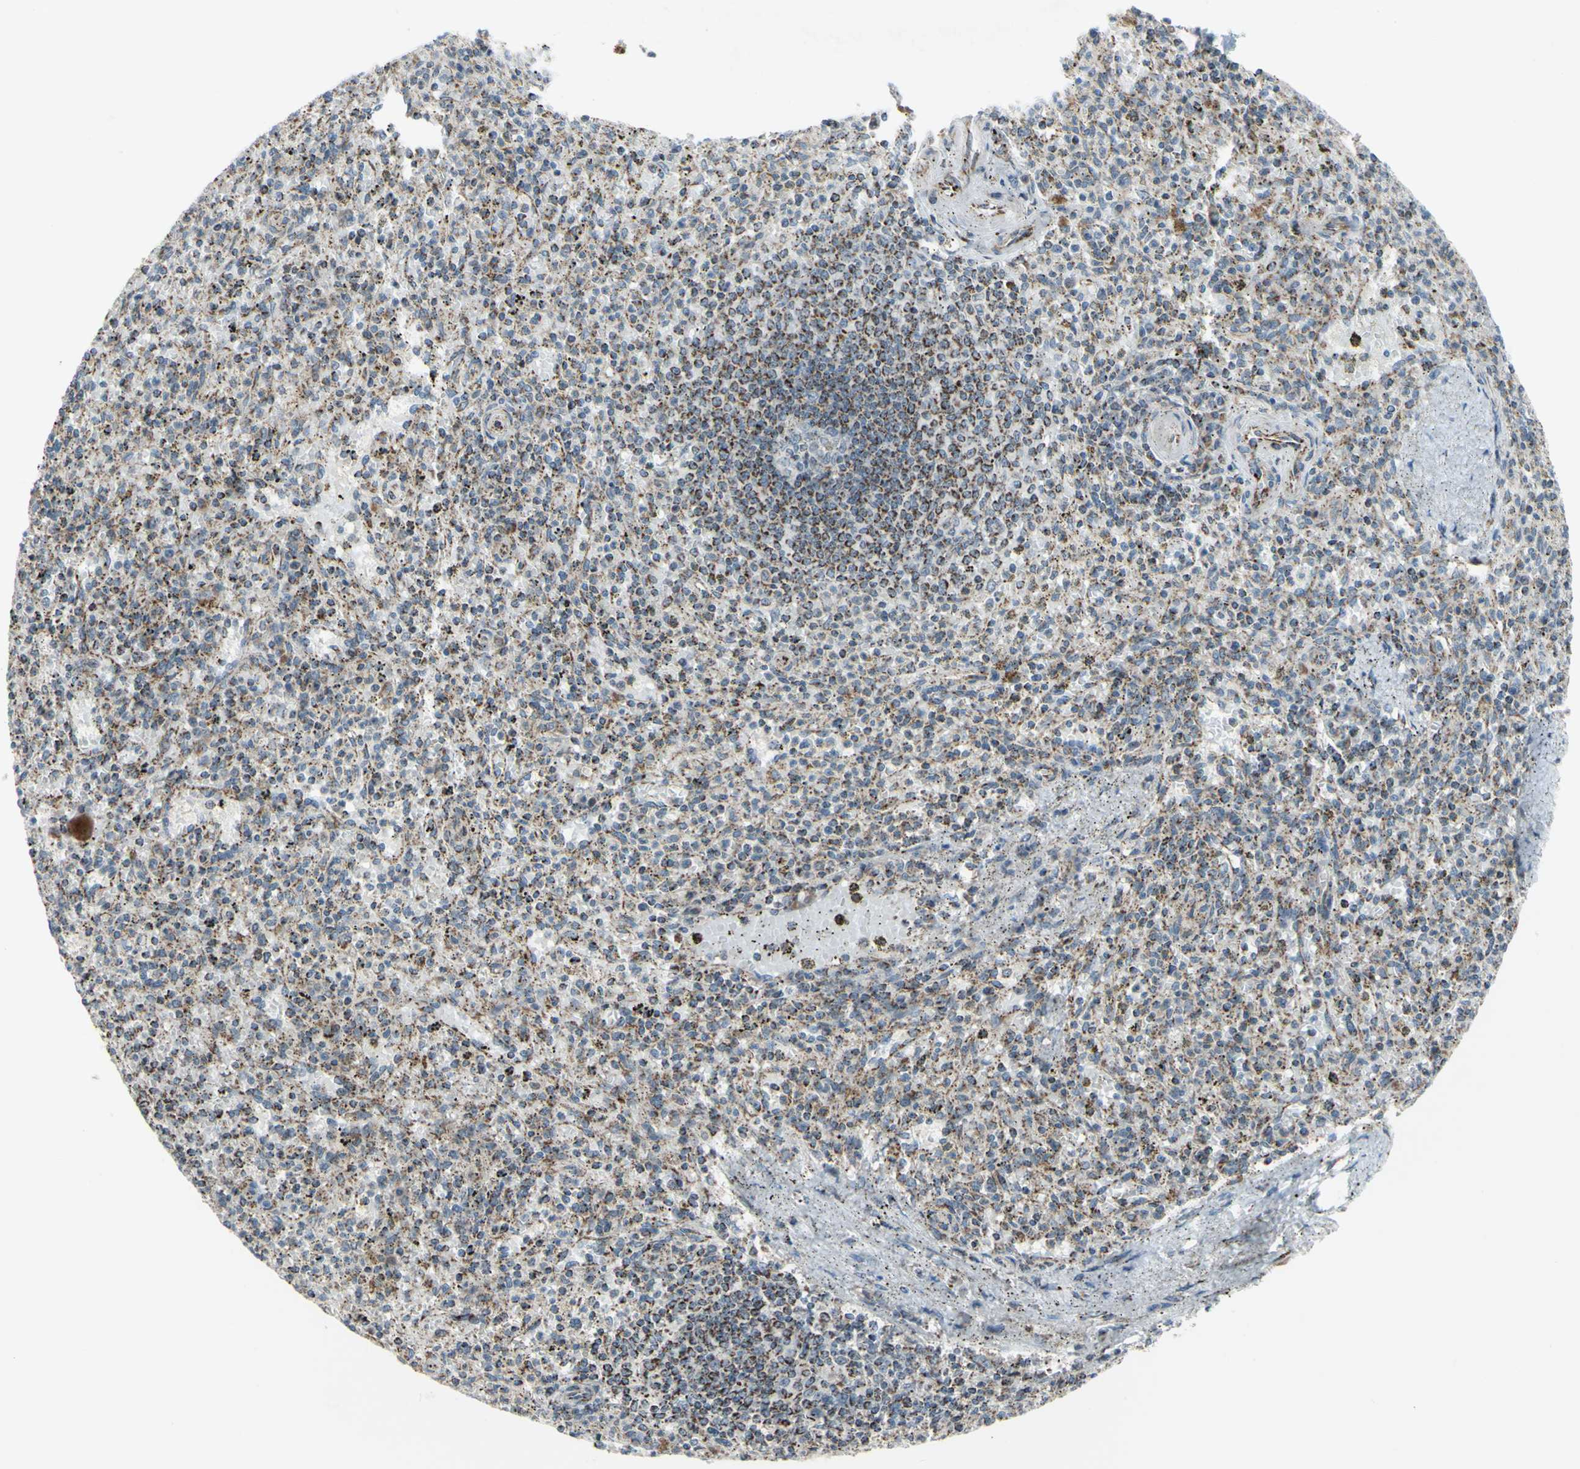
{"staining": {"intensity": "moderate", "quantity": "<25%", "location": "cytoplasmic/membranous"}, "tissue": "spleen", "cell_type": "Cells in red pulp", "image_type": "normal", "snomed": [{"axis": "morphology", "description": "Normal tissue, NOS"}, {"axis": "topography", "description": "Spleen"}], "caption": "The histopathology image reveals staining of normal spleen, revealing moderate cytoplasmic/membranous protein positivity (brown color) within cells in red pulp.", "gene": "GLT8D1", "patient": {"sex": "male", "age": 72}}